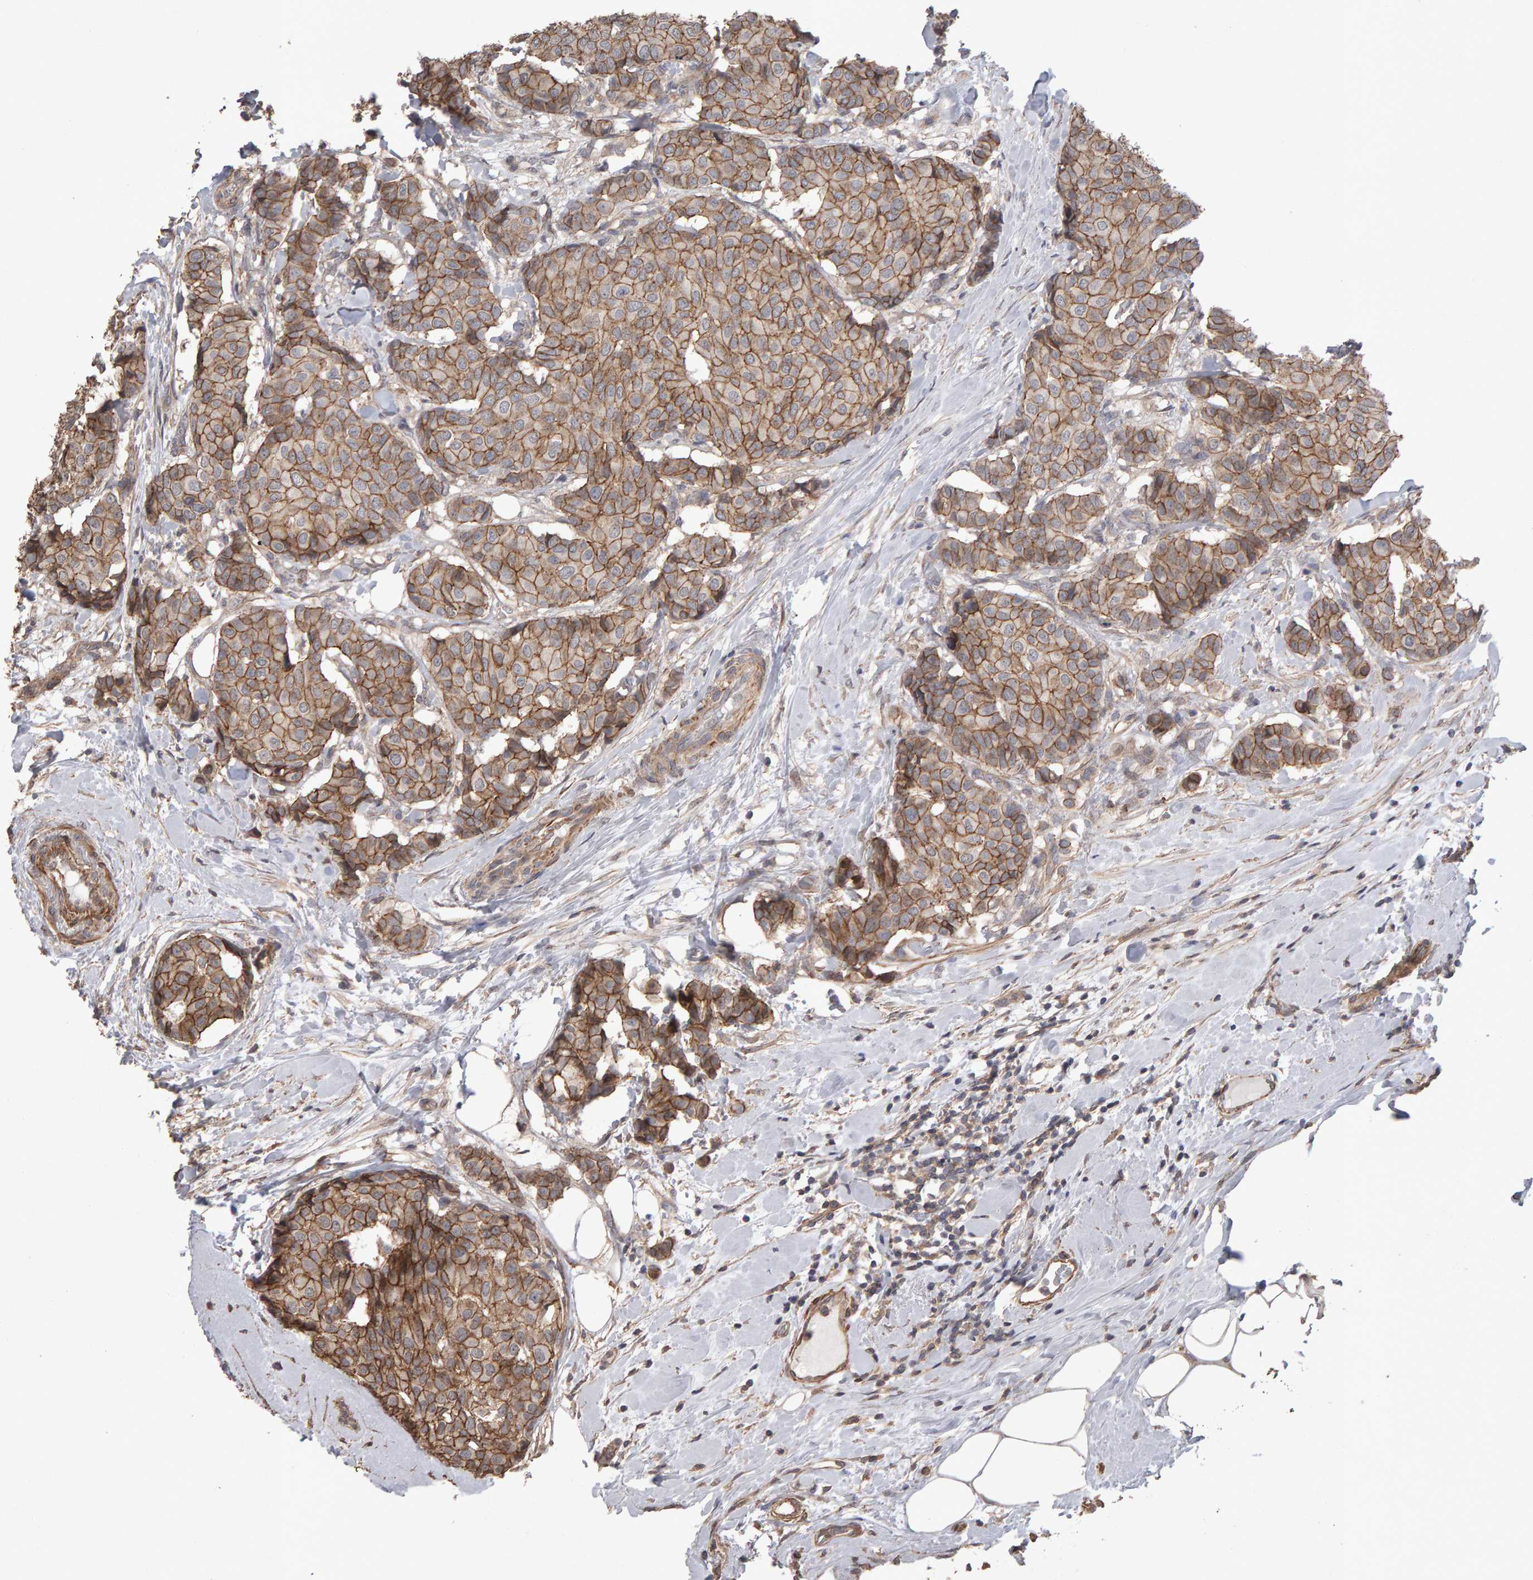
{"staining": {"intensity": "moderate", "quantity": ">75%", "location": "cytoplasmic/membranous"}, "tissue": "breast cancer", "cell_type": "Tumor cells", "image_type": "cancer", "snomed": [{"axis": "morphology", "description": "Duct carcinoma"}, {"axis": "topography", "description": "Breast"}], "caption": "Invasive ductal carcinoma (breast) was stained to show a protein in brown. There is medium levels of moderate cytoplasmic/membranous staining in approximately >75% of tumor cells. The protein is shown in brown color, while the nuclei are stained blue.", "gene": "SCRIB", "patient": {"sex": "female", "age": 75}}